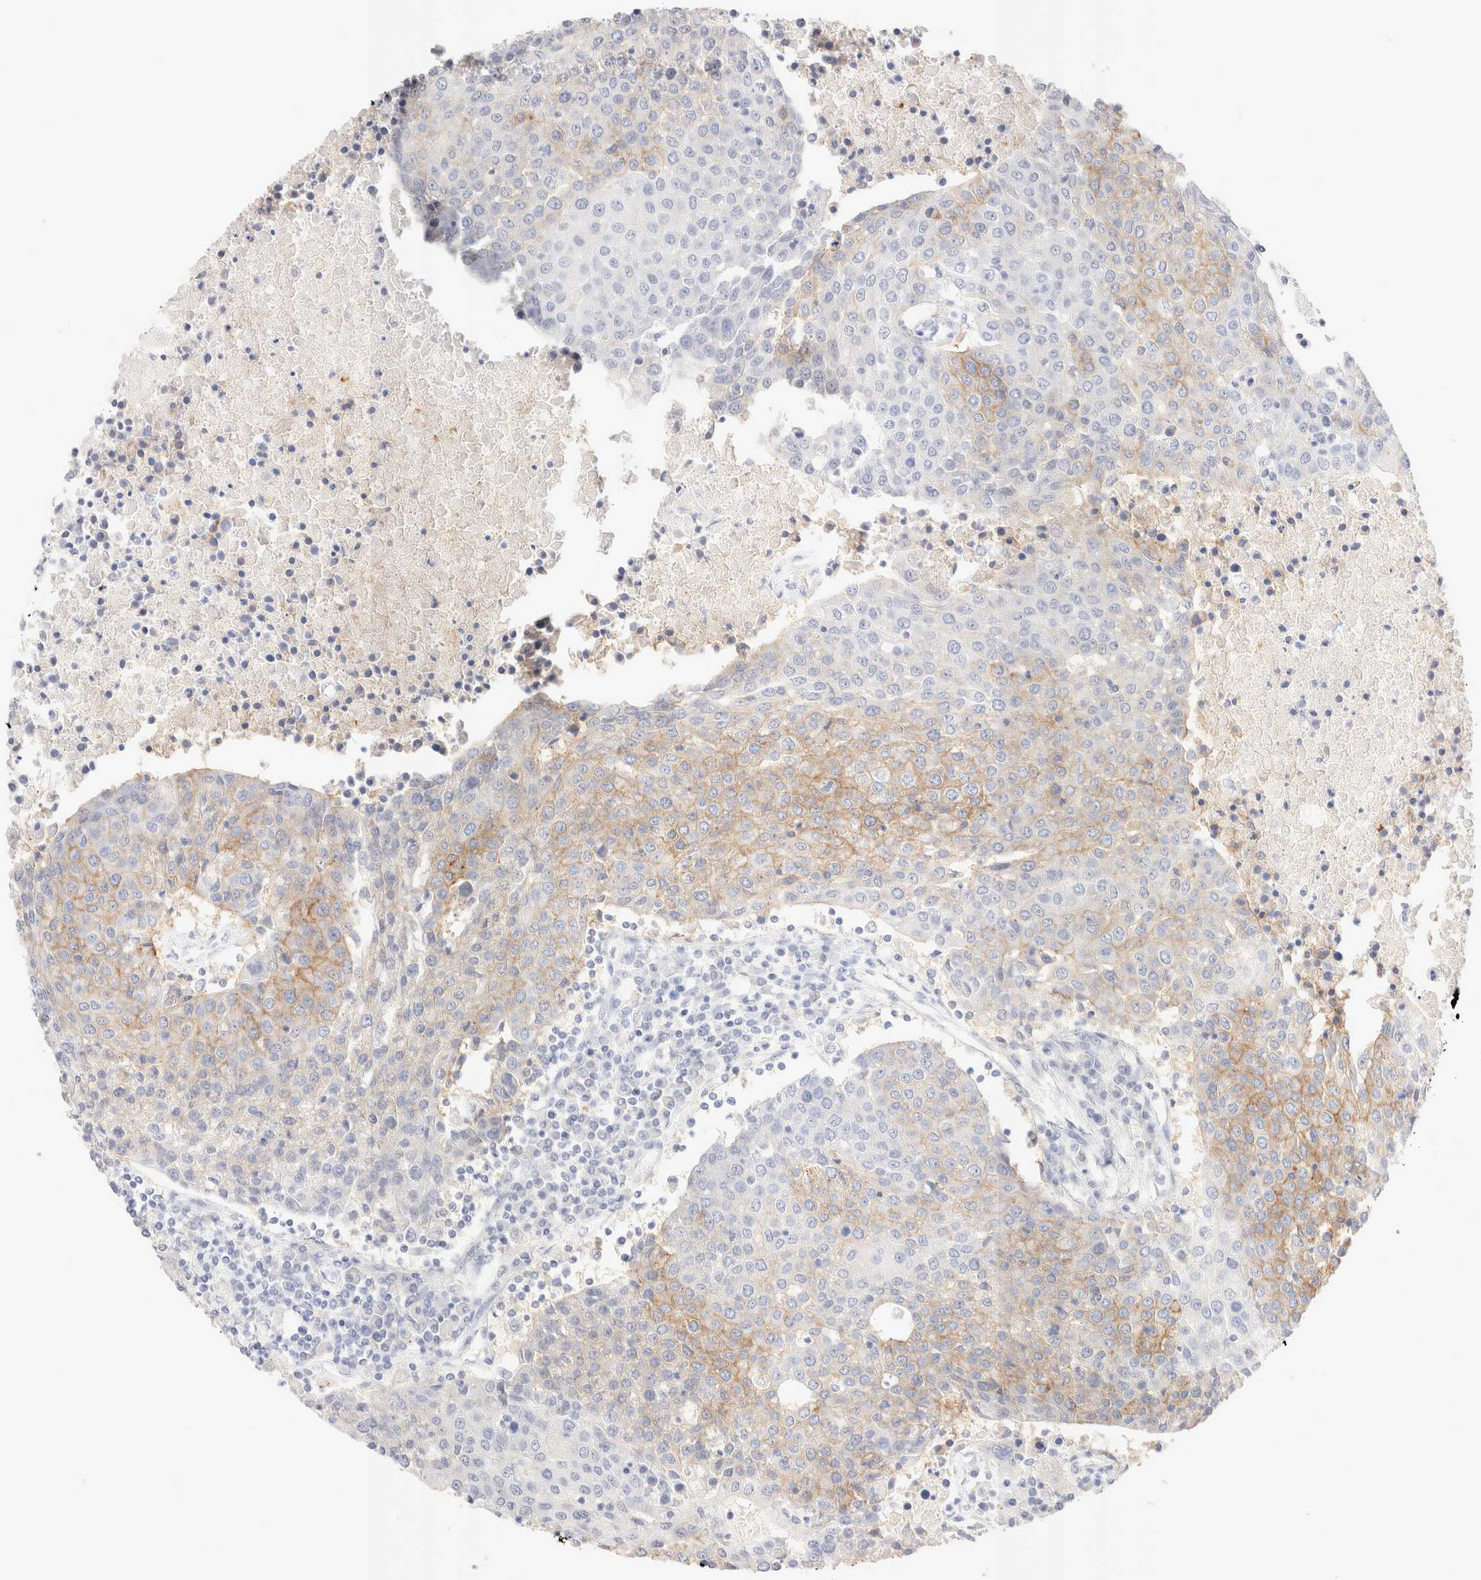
{"staining": {"intensity": "moderate", "quantity": "<25%", "location": "cytoplasmic/membranous"}, "tissue": "urothelial cancer", "cell_type": "Tumor cells", "image_type": "cancer", "snomed": [{"axis": "morphology", "description": "Urothelial carcinoma, High grade"}, {"axis": "topography", "description": "Urinary bladder"}], "caption": "Protein positivity by IHC shows moderate cytoplasmic/membranous expression in about <25% of tumor cells in high-grade urothelial carcinoma. Using DAB (3,3'-diaminobenzidine) (brown) and hematoxylin (blue) stains, captured at high magnification using brightfield microscopy.", "gene": "EPCAM", "patient": {"sex": "female", "age": 85}}